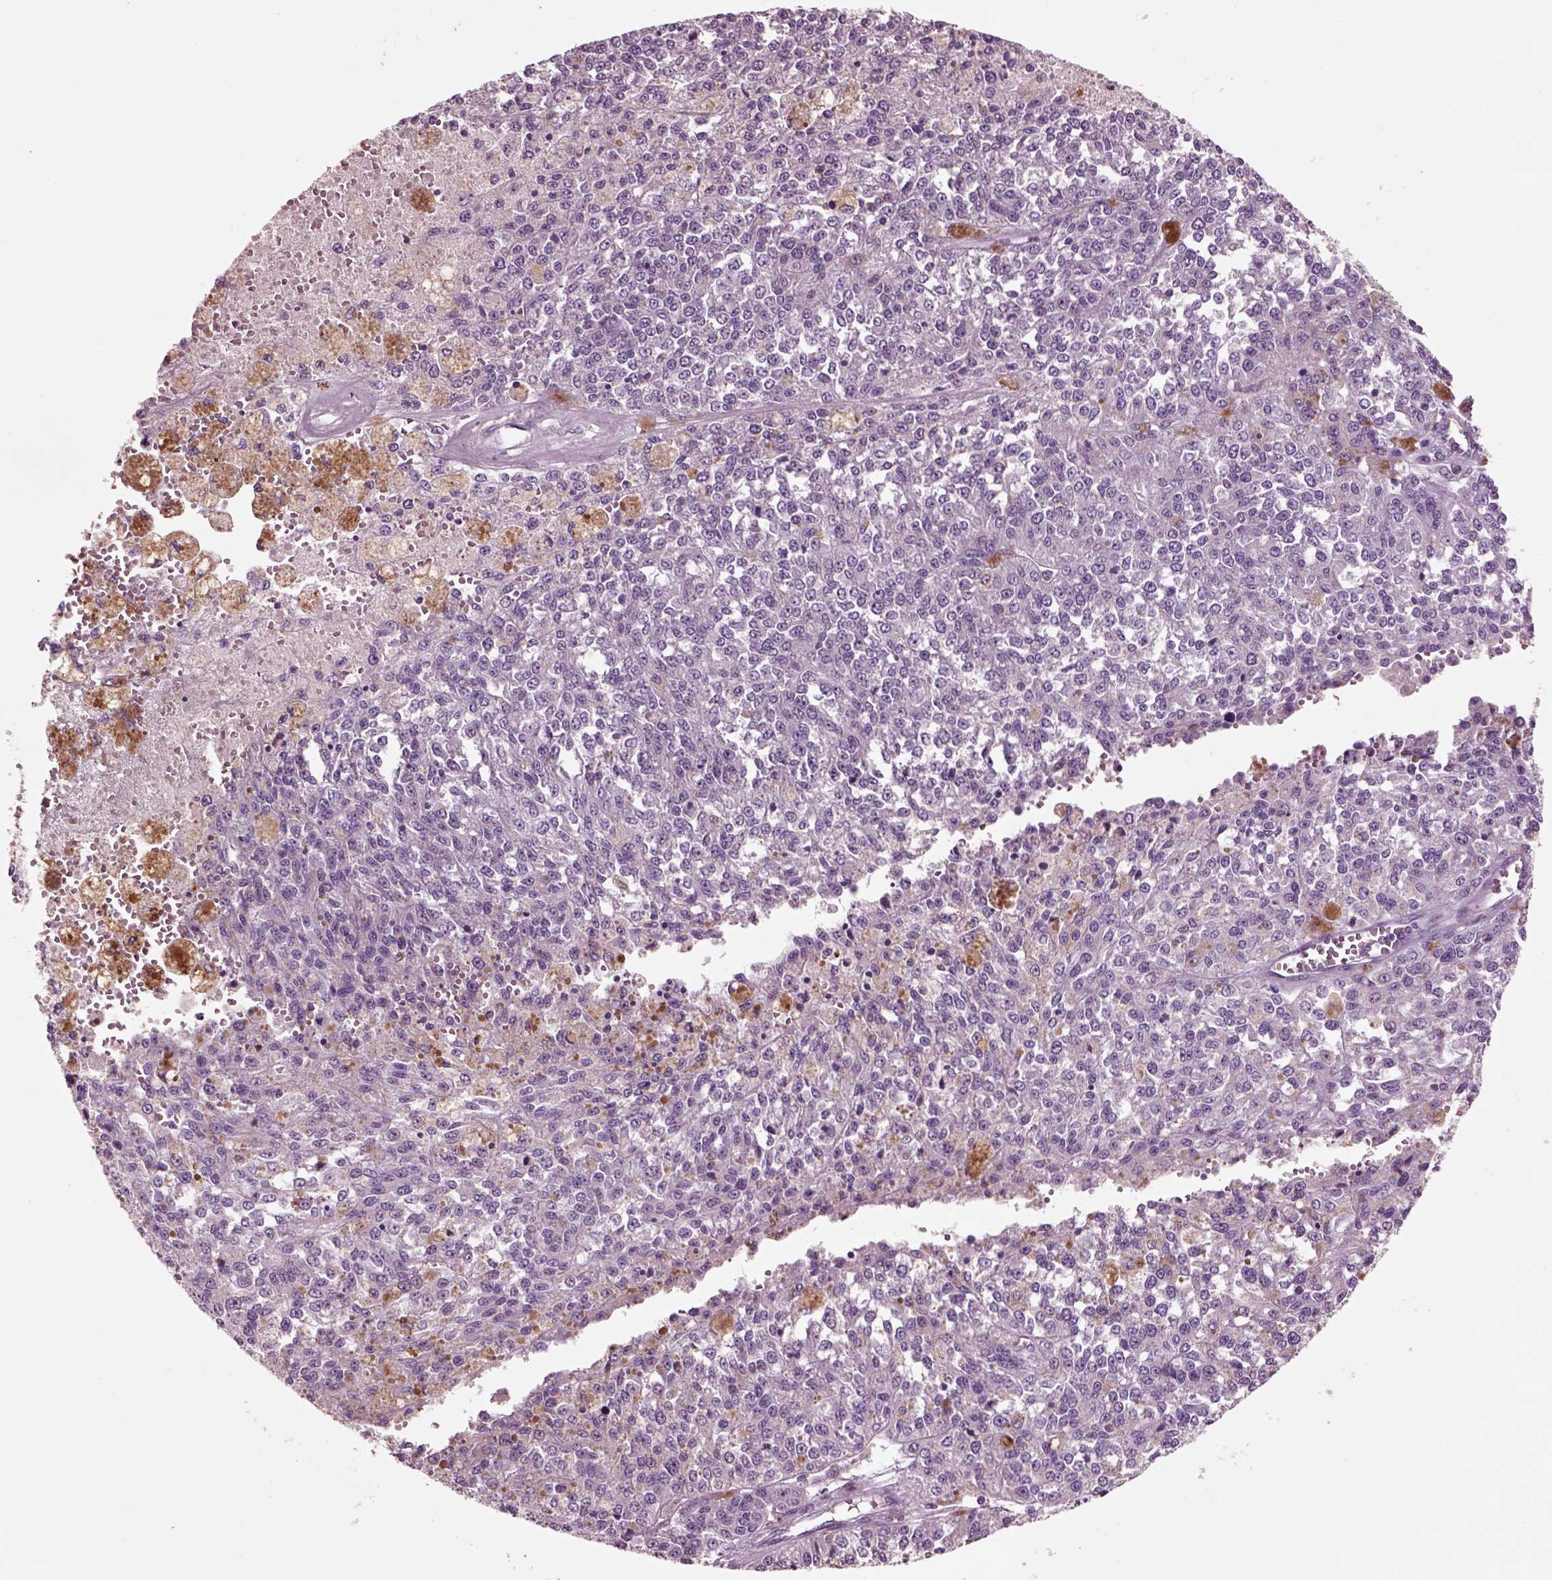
{"staining": {"intensity": "negative", "quantity": "none", "location": "none"}, "tissue": "melanoma", "cell_type": "Tumor cells", "image_type": "cancer", "snomed": [{"axis": "morphology", "description": "Malignant melanoma, Metastatic site"}, {"axis": "topography", "description": "Lymph node"}], "caption": "Immunohistochemistry (IHC) micrograph of human melanoma stained for a protein (brown), which reveals no positivity in tumor cells. (Brightfield microscopy of DAB immunohistochemistry at high magnification).", "gene": "CHGB", "patient": {"sex": "female", "age": 64}}